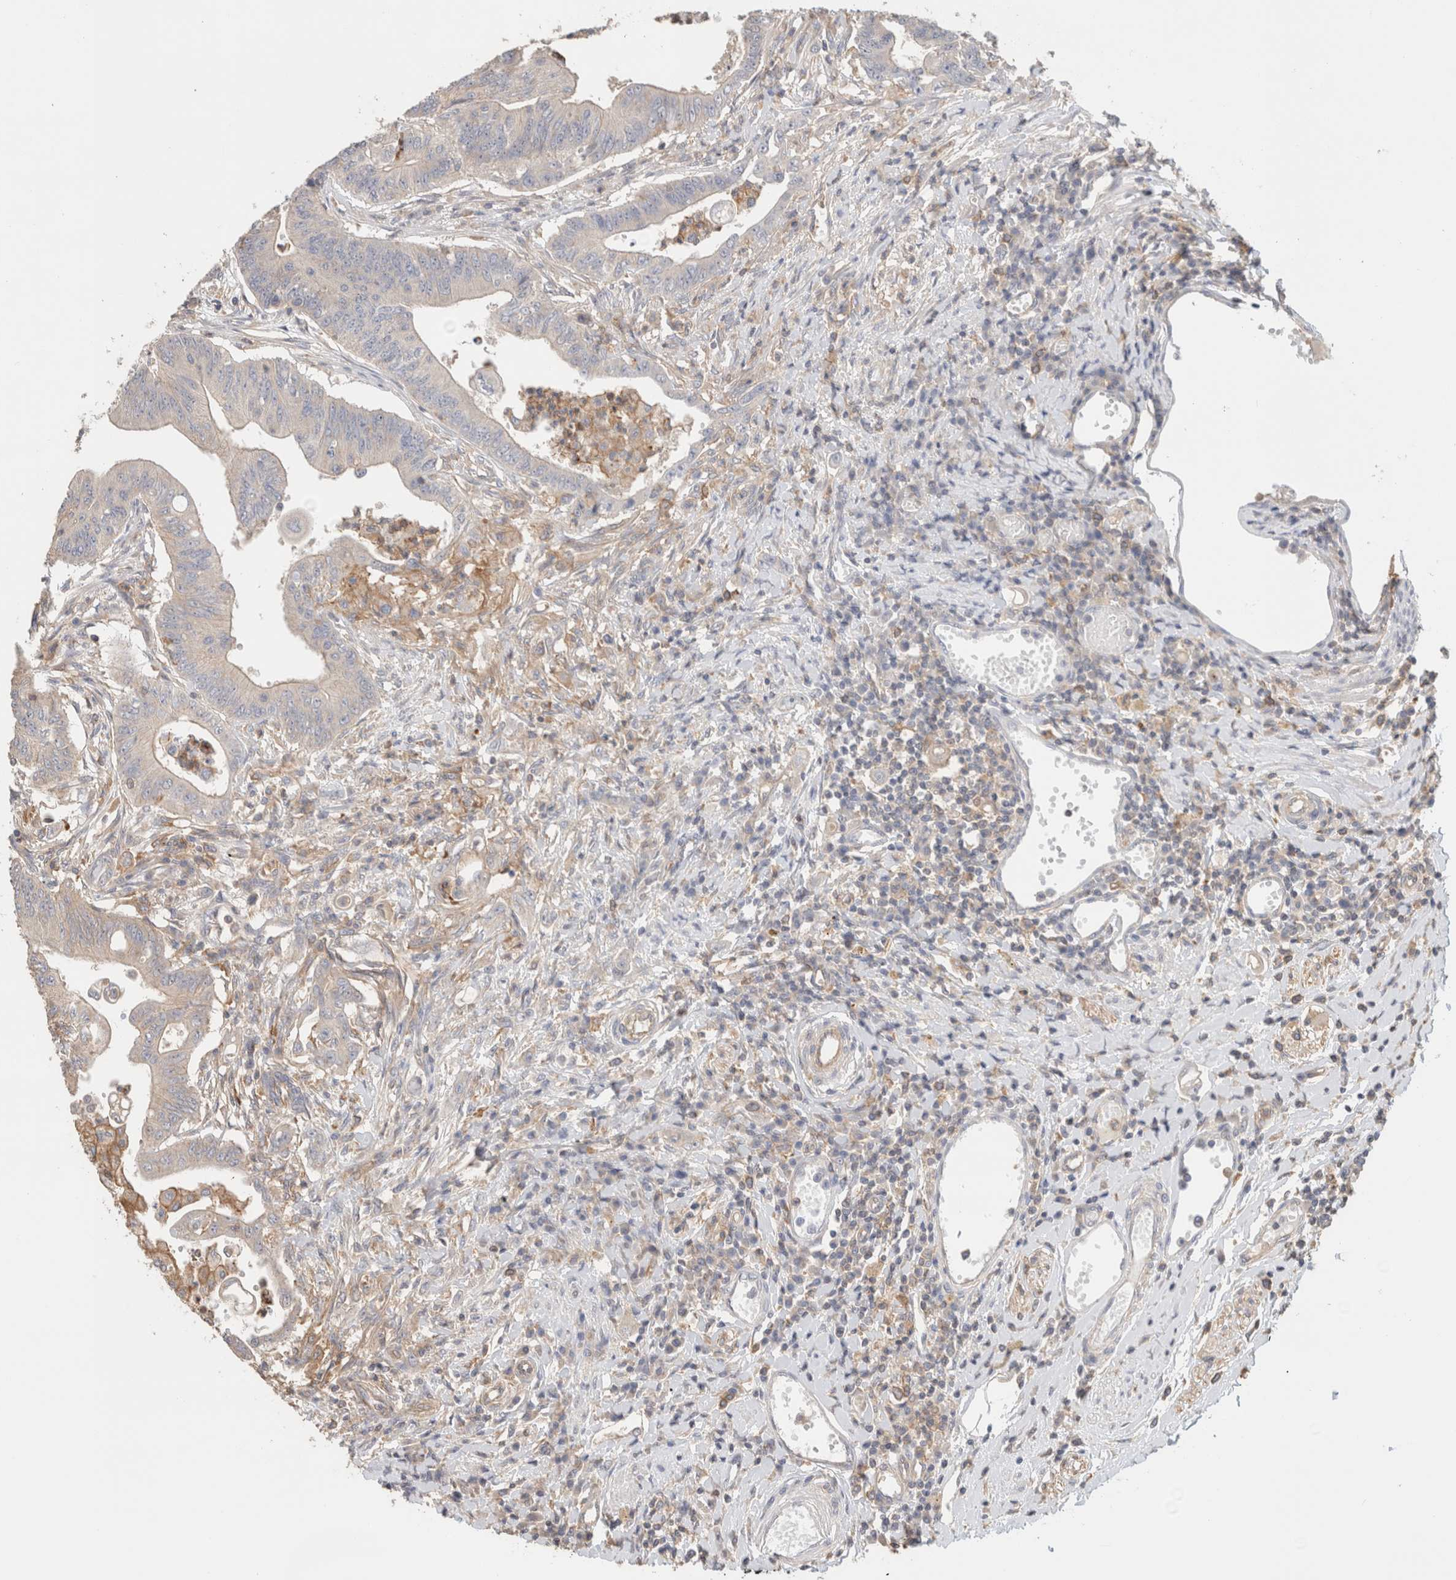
{"staining": {"intensity": "weak", "quantity": "<25%", "location": "cytoplasmic/membranous"}, "tissue": "colorectal cancer", "cell_type": "Tumor cells", "image_type": "cancer", "snomed": [{"axis": "morphology", "description": "Adenoma, NOS"}, {"axis": "morphology", "description": "Adenocarcinoma, NOS"}, {"axis": "topography", "description": "Colon"}], "caption": "A histopathology image of colorectal cancer (adenocarcinoma) stained for a protein shows no brown staining in tumor cells.", "gene": "CFAP418", "patient": {"sex": "male", "age": 79}}